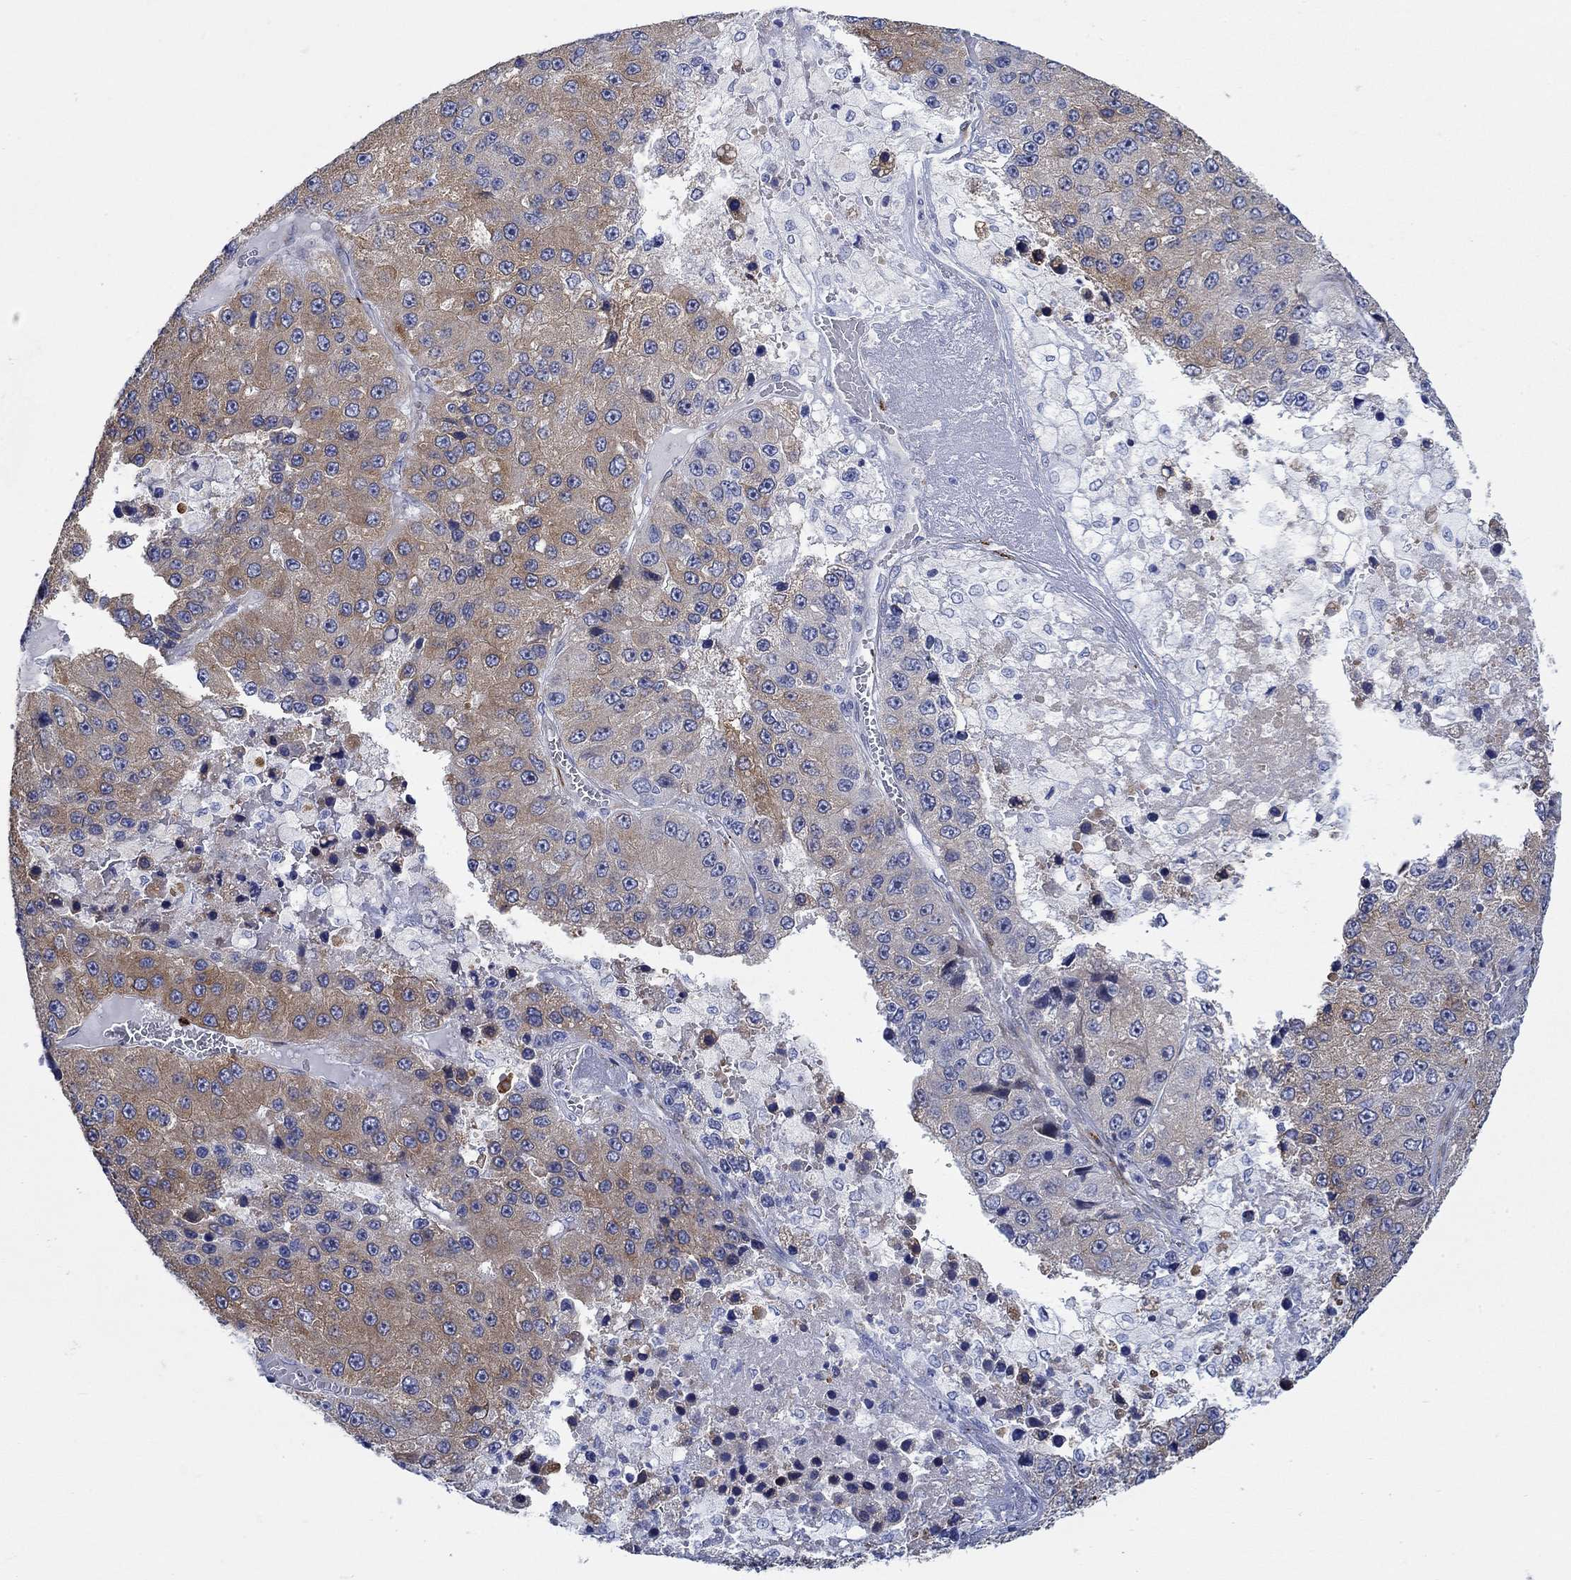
{"staining": {"intensity": "moderate", "quantity": "25%-75%", "location": "cytoplasmic/membranous"}, "tissue": "liver cancer", "cell_type": "Tumor cells", "image_type": "cancer", "snomed": [{"axis": "morphology", "description": "Carcinoma, Hepatocellular, NOS"}, {"axis": "topography", "description": "Liver"}], "caption": "Liver hepatocellular carcinoma stained for a protein (brown) exhibits moderate cytoplasmic/membranous positive expression in approximately 25%-75% of tumor cells.", "gene": "KSR2", "patient": {"sex": "female", "age": 73}}